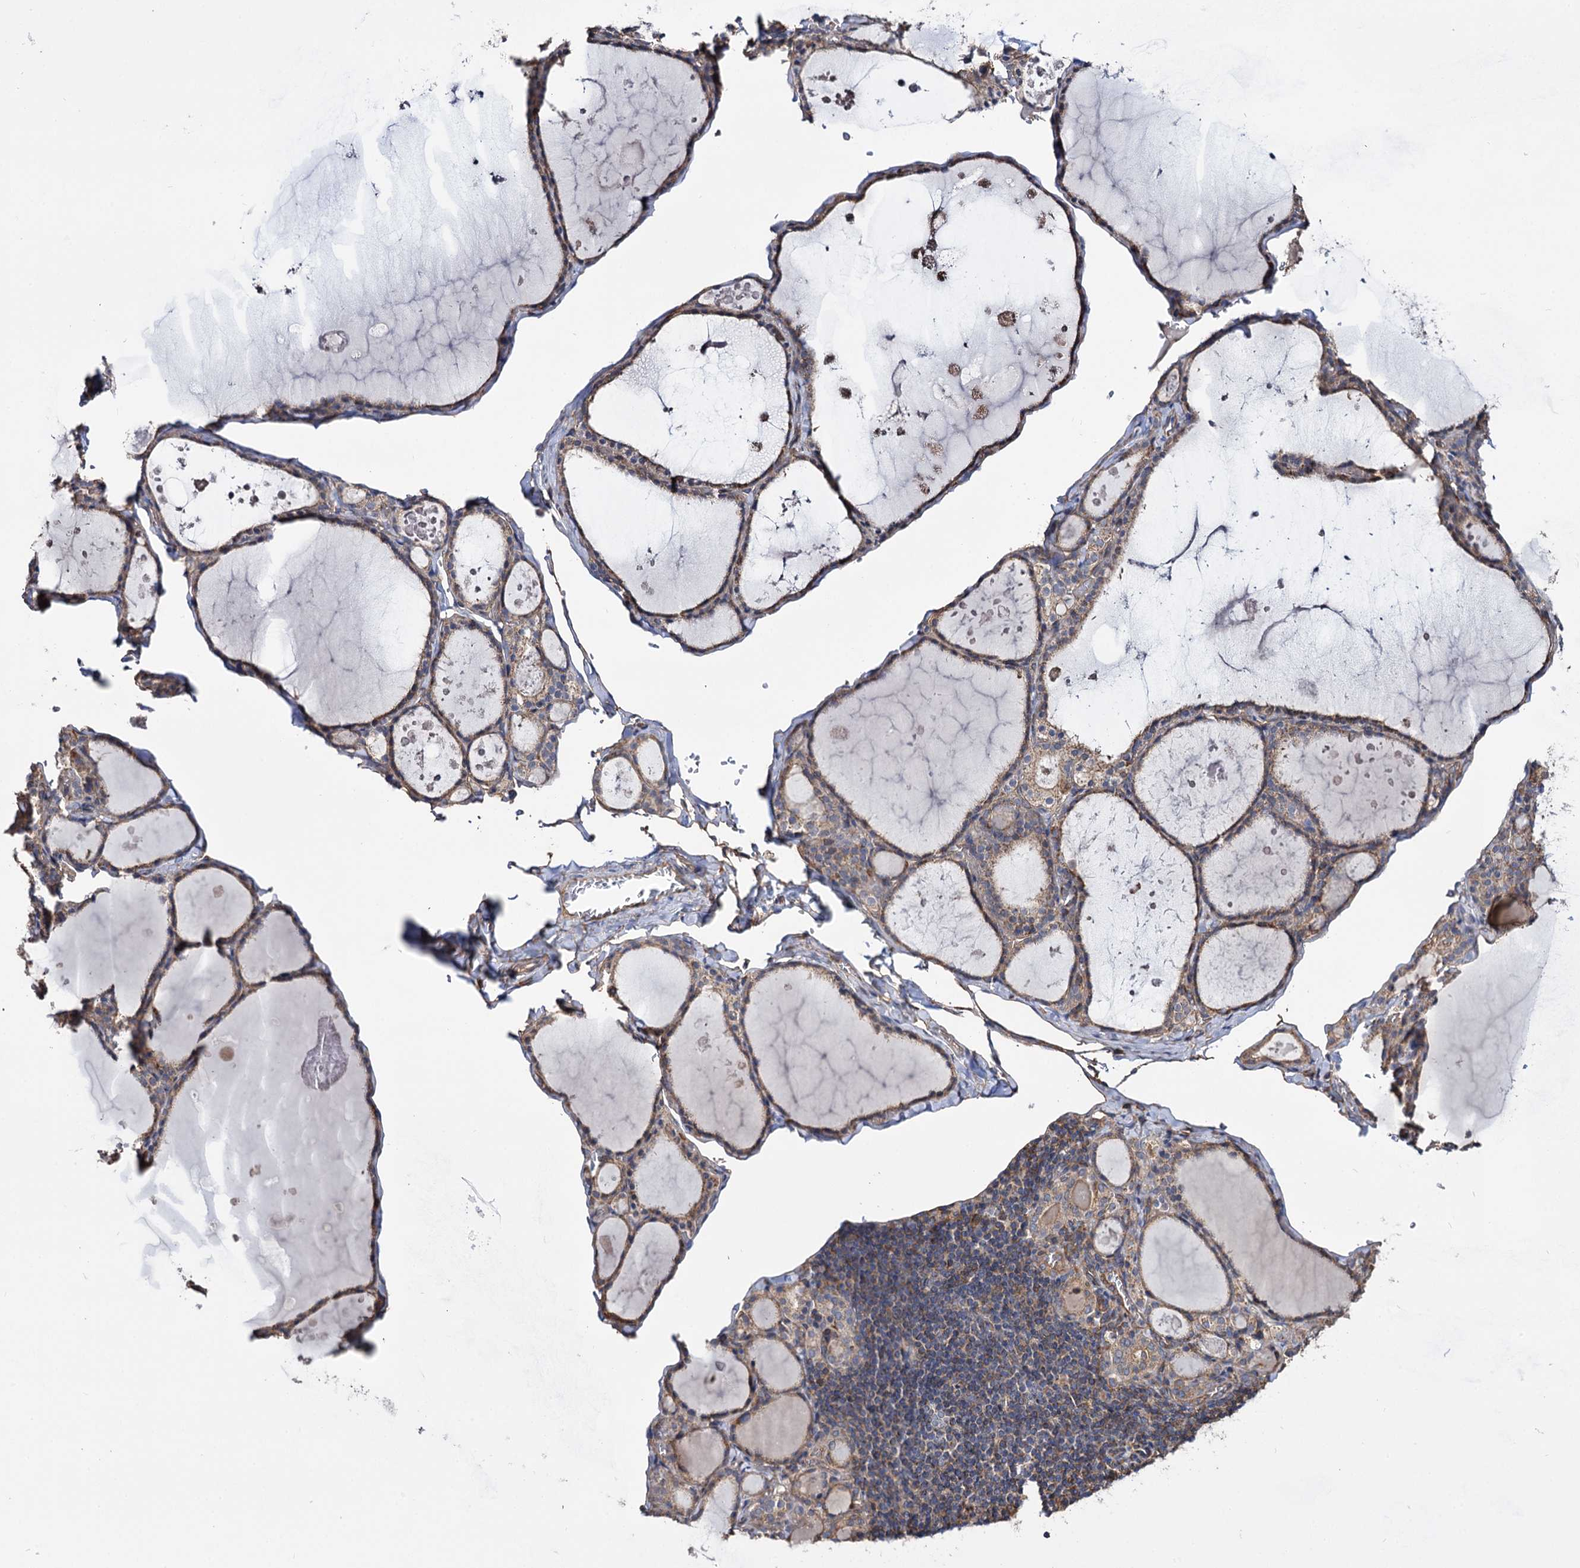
{"staining": {"intensity": "weak", "quantity": ">75%", "location": "cytoplasmic/membranous"}, "tissue": "thyroid gland", "cell_type": "Glandular cells", "image_type": "normal", "snomed": [{"axis": "morphology", "description": "Normal tissue, NOS"}, {"axis": "topography", "description": "Thyroid gland"}], "caption": "A brown stain shows weak cytoplasmic/membranous expression of a protein in glandular cells of benign human thyroid gland. The protein is shown in brown color, while the nuclei are stained blue.", "gene": "IDI1", "patient": {"sex": "male", "age": 56}}